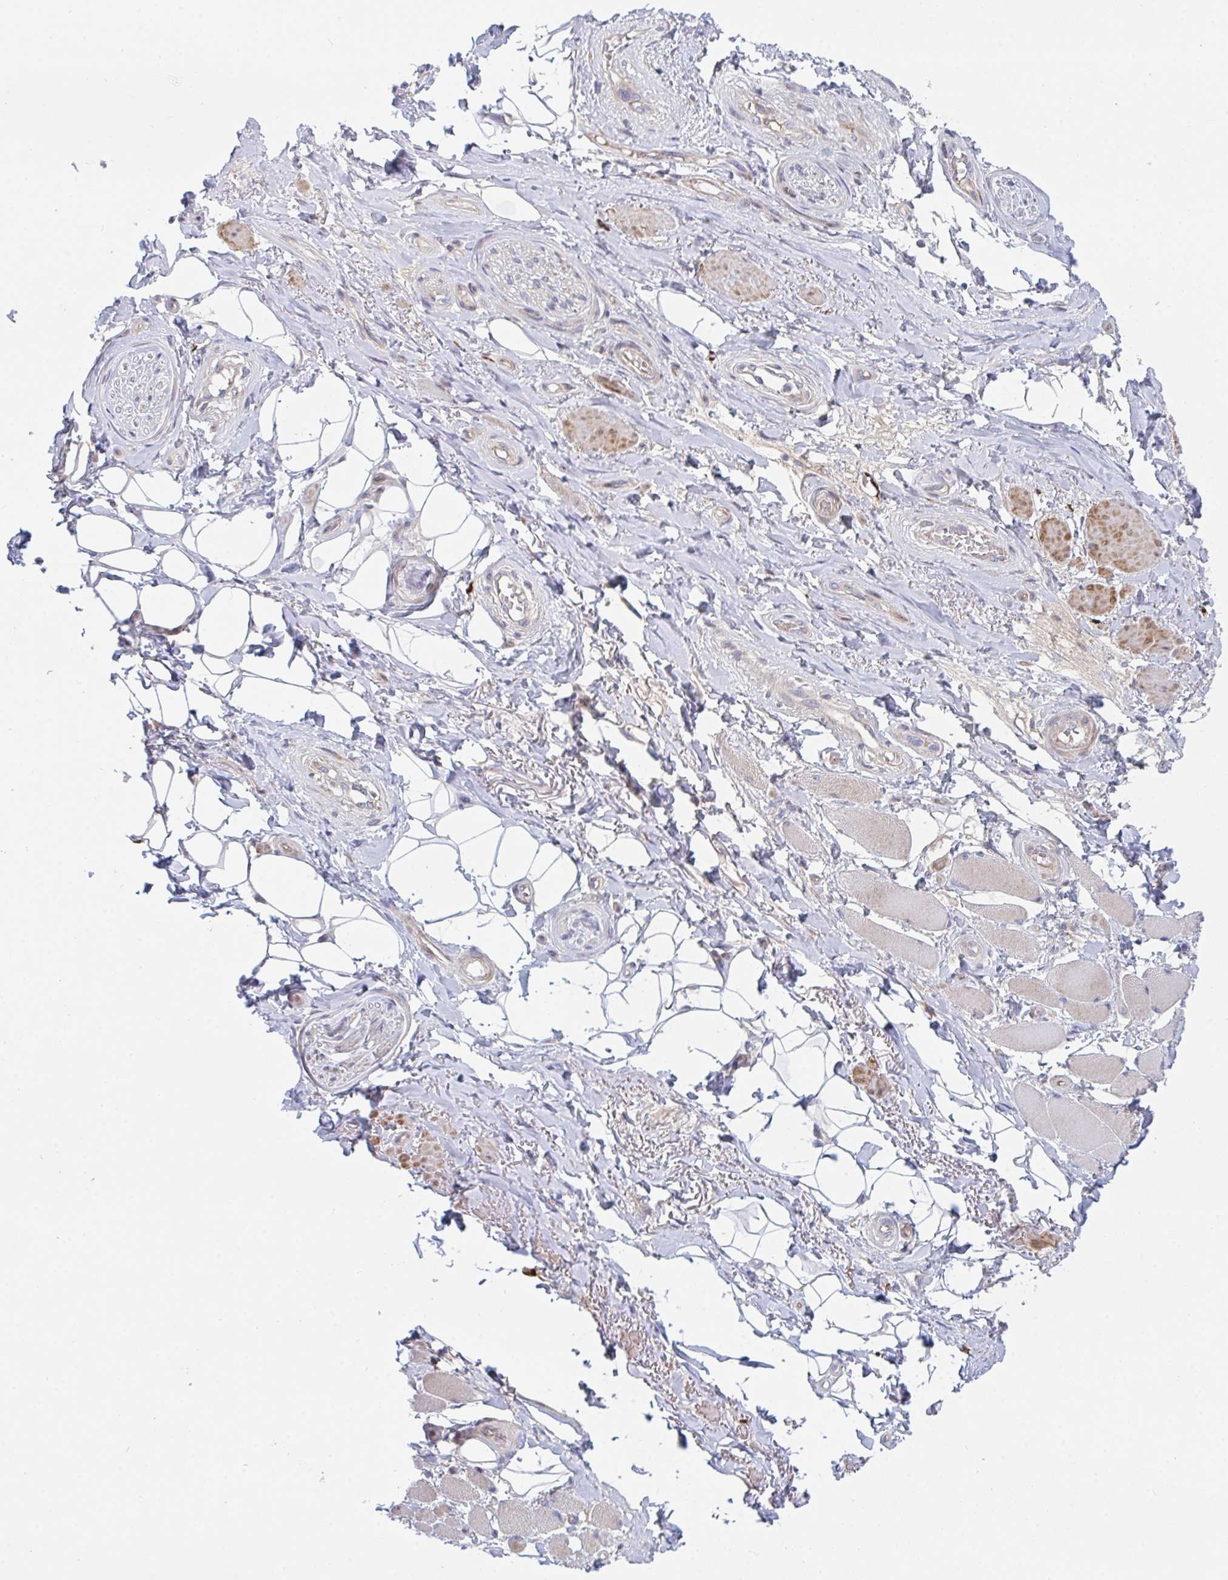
{"staining": {"intensity": "negative", "quantity": "none", "location": "none"}, "tissue": "adipose tissue", "cell_type": "Adipocytes", "image_type": "normal", "snomed": [{"axis": "morphology", "description": "Normal tissue, NOS"}, {"axis": "topography", "description": "Anal"}, {"axis": "topography", "description": "Peripheral nerve tissue"}], "caption": "Adipose tissue stained for a protein using immunohistochemistry (IHC) reveals no positivity adipocytes.", "gene": "TNFSF4", "patient": {"sex": "male", "age": 53}}